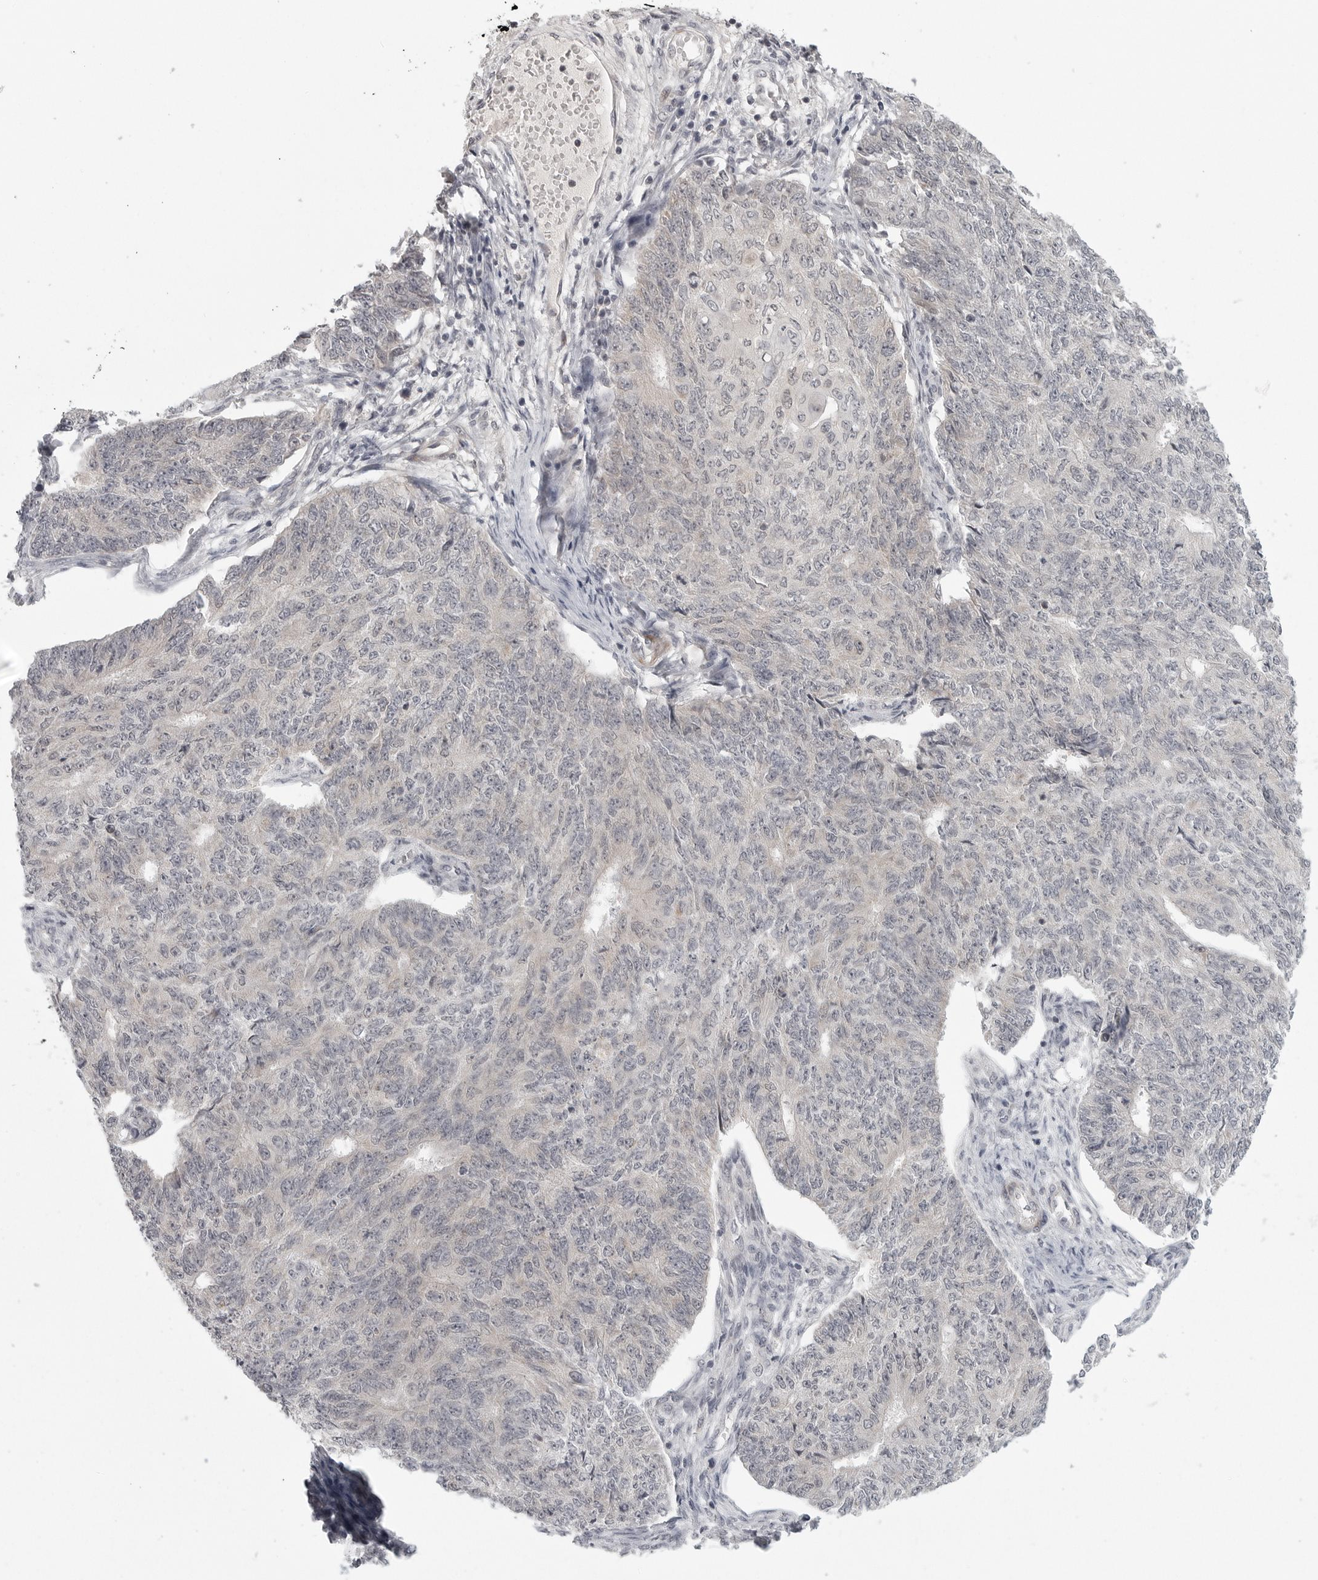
{"staining": {"intensity": "negative", "quantity": "none", "location": "none"}, "tissue": "endometrial cancer", "cell_type": "Tumor cells", "image_type": "cancer", "snomed": [{"axis": "morphology", "description": "Adenocarcinoma, NOS"}, {"axis": "topography", "description": "Endometrium"}], "caption": "DAB (3,3'-diaminobenzidine) immunohistochemical staining of adenocarcinoma (endometrial) exhibits no significant expression in tumor cells.", "gene": "TUT4", "patient": {"sex": "female", "age": 32}}